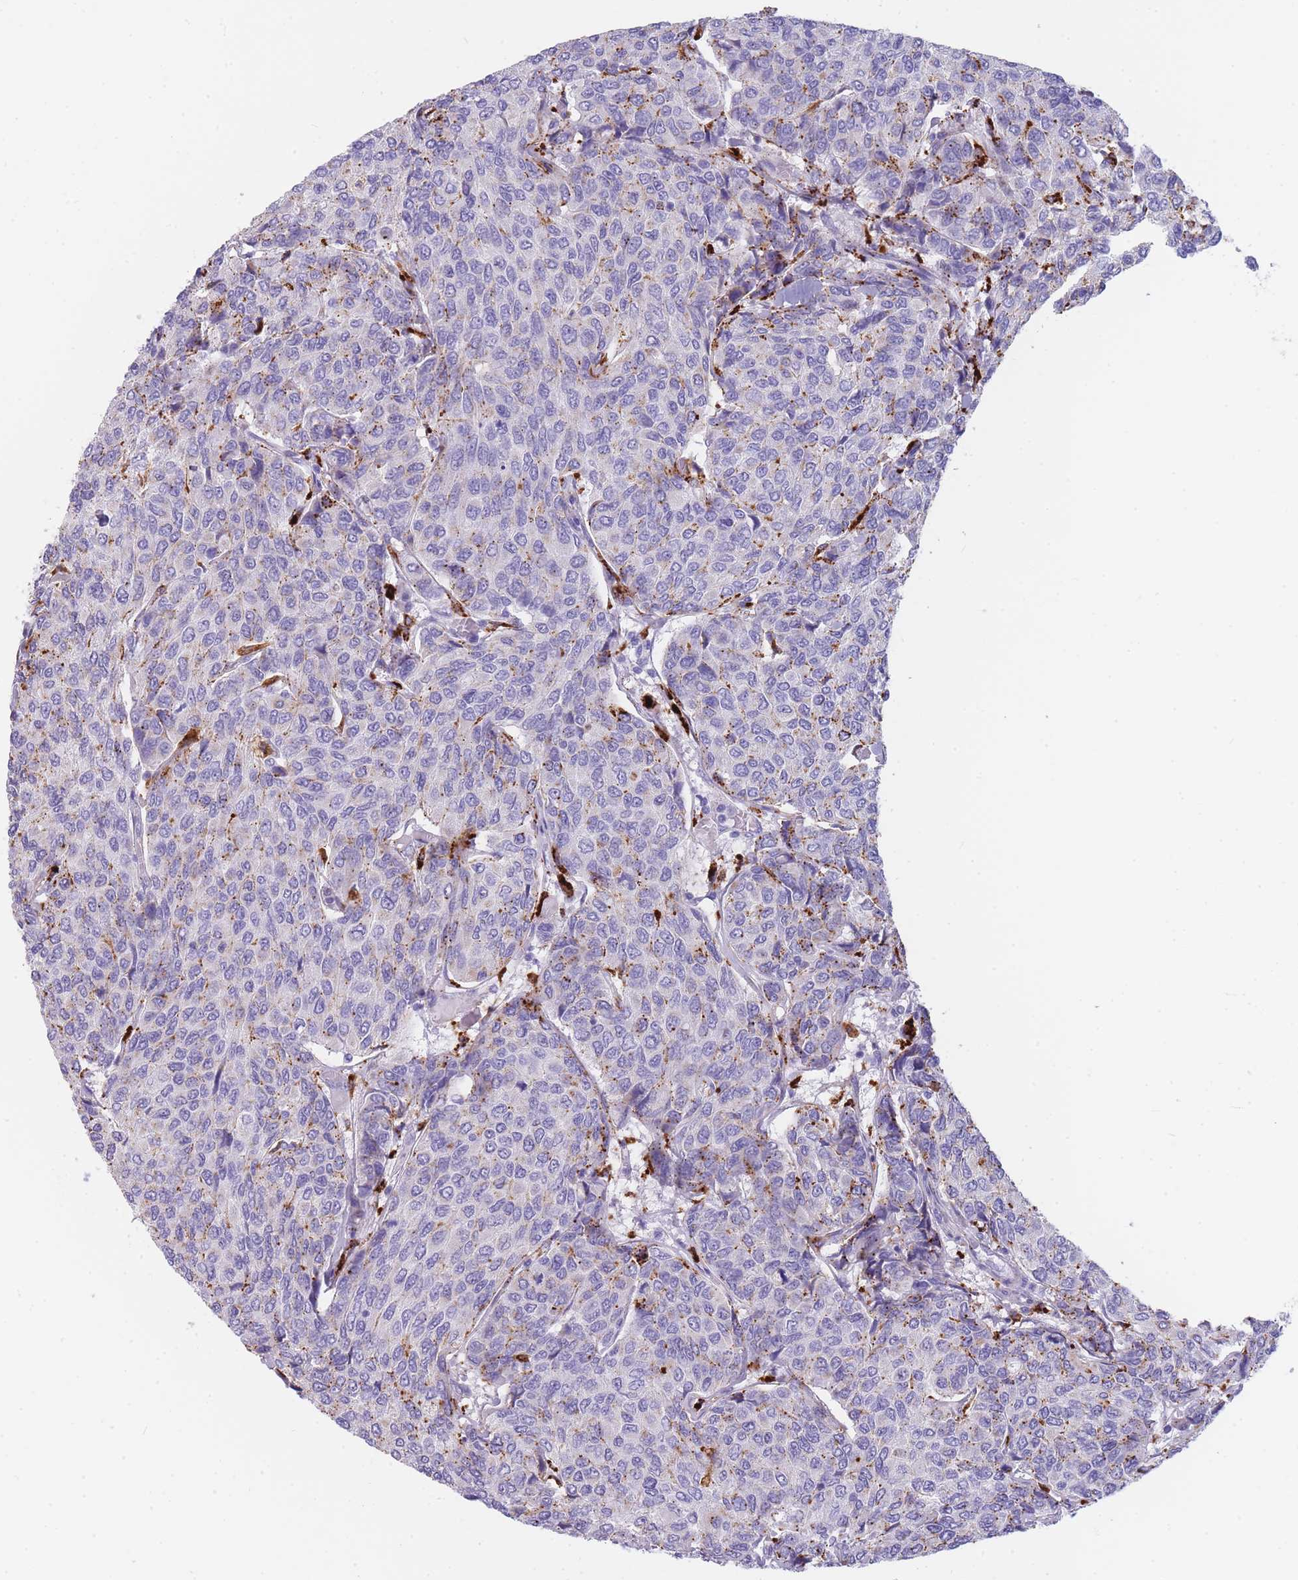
{"staining": {"intensity": "moderate", "quantity": "<25%", "location": "cytoplasmic/membranous"}, "tissue": "breast cancer", "cell_type": "Tumor cells", "image_type": "cancer", "snomed": [{"axis": "morphology", "description": "Duct carcinoma"}, {"axis": "topography", "description": "Breast"}], "caption": "Moderate cytoplasmic/membranous positivity is identified in about <25% of tumor cells in intraductal carcinoma (breast).", "gene": "GAA", "patient": {"sex": "female", "age": 55}}